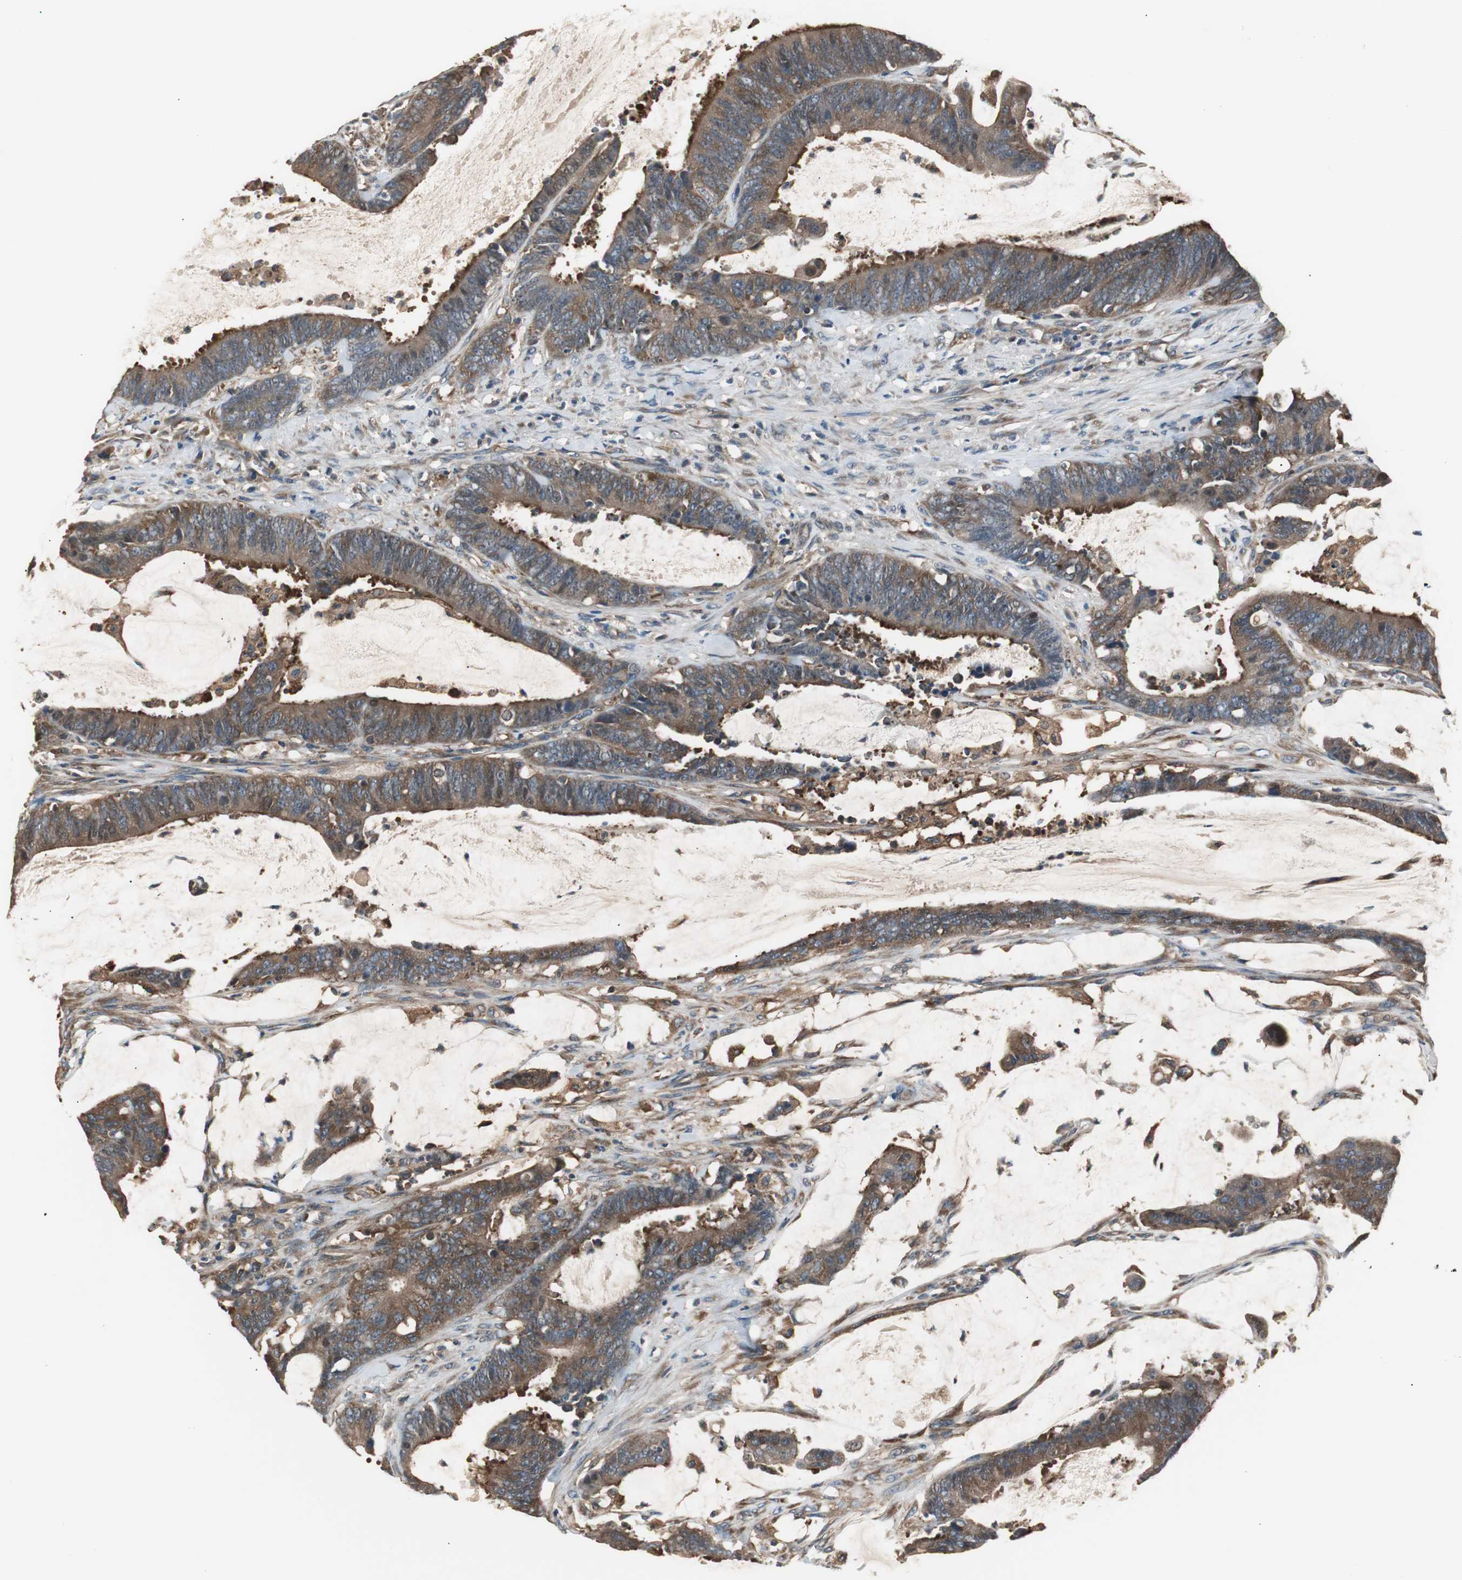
{"staining": {"intensity": "moderate", "quantity": "25%-75%", "location": "cytoplasmic/membranous"}, "tissue": "colorectal cancer", "cell_type": "Tumor cells", "image_type": "cancer", "snomed": [{"axis": "morphology", "description": "Adenocarcinoma, NOS"}, {"axis": "topography", "description": "Rectum"}], "caption": "A micrograph of human adenocarcinoma (colorectal) stained for a protein demonstrates moderate cytoplasmic/membranous brown staining in tumor cells.", "gene": "CAPNS1", "patient": {"sex": "female", "age": 66}}